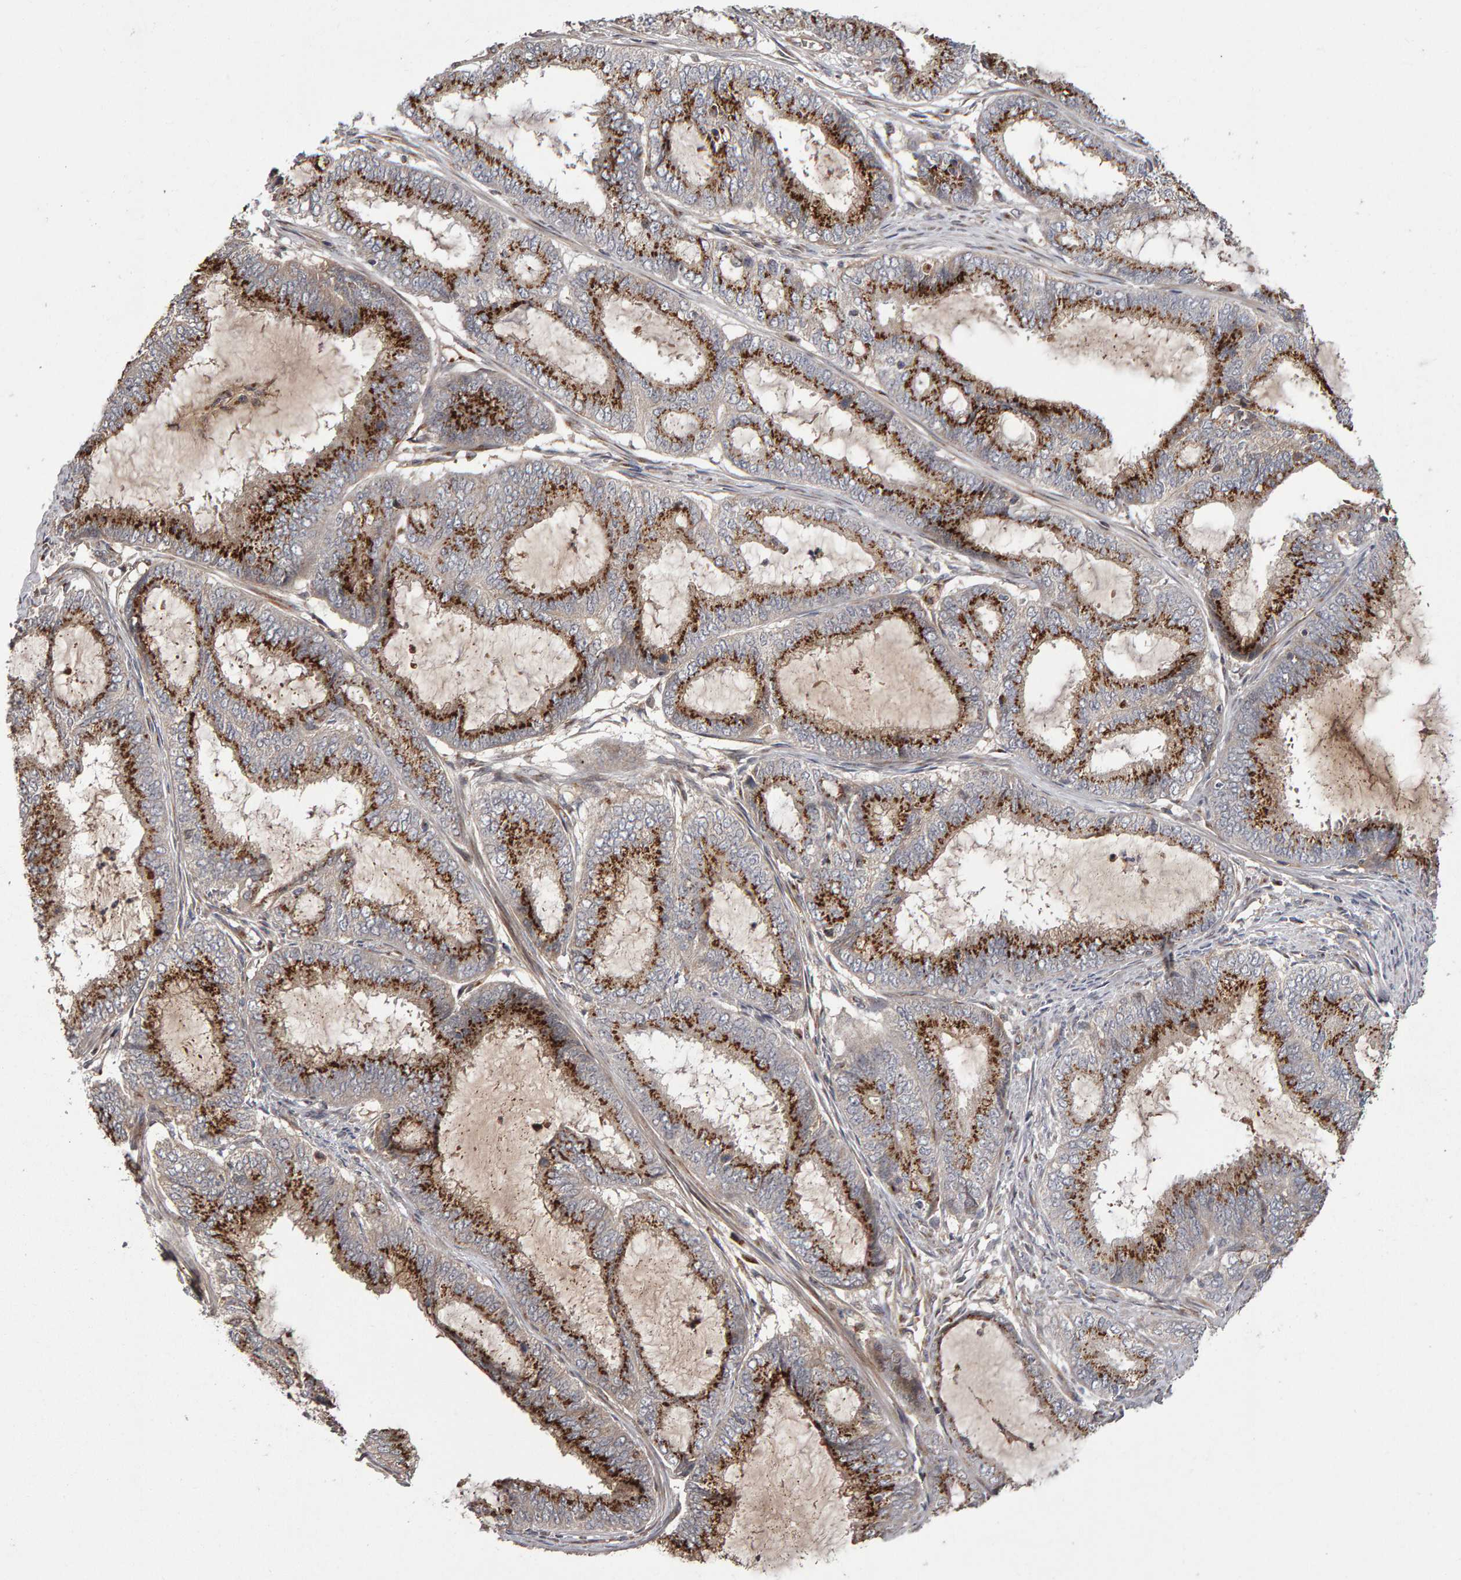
{"staining": {"intensity": "strong", "quantity": ">75%", "location": "cytoplasmic/membranous"}, "tissue": "endometrial cancer", "cell_type": "Tumor cells", "image_type": "cancer", "snomed": [{"axis": "morphology", "description": "Adenocarcinoma, NOS"}, {"axis": "topography", "description": "Endometrium"}], "caption": "Immunohistochemical staining of endometrial cancer (adenocarcinoma) reveals strong cytoplasmic/membranous protein staining in about >75% of tumor cells.", "gene": "CANT1", "patient": {"sex": "female", "age": 51}}